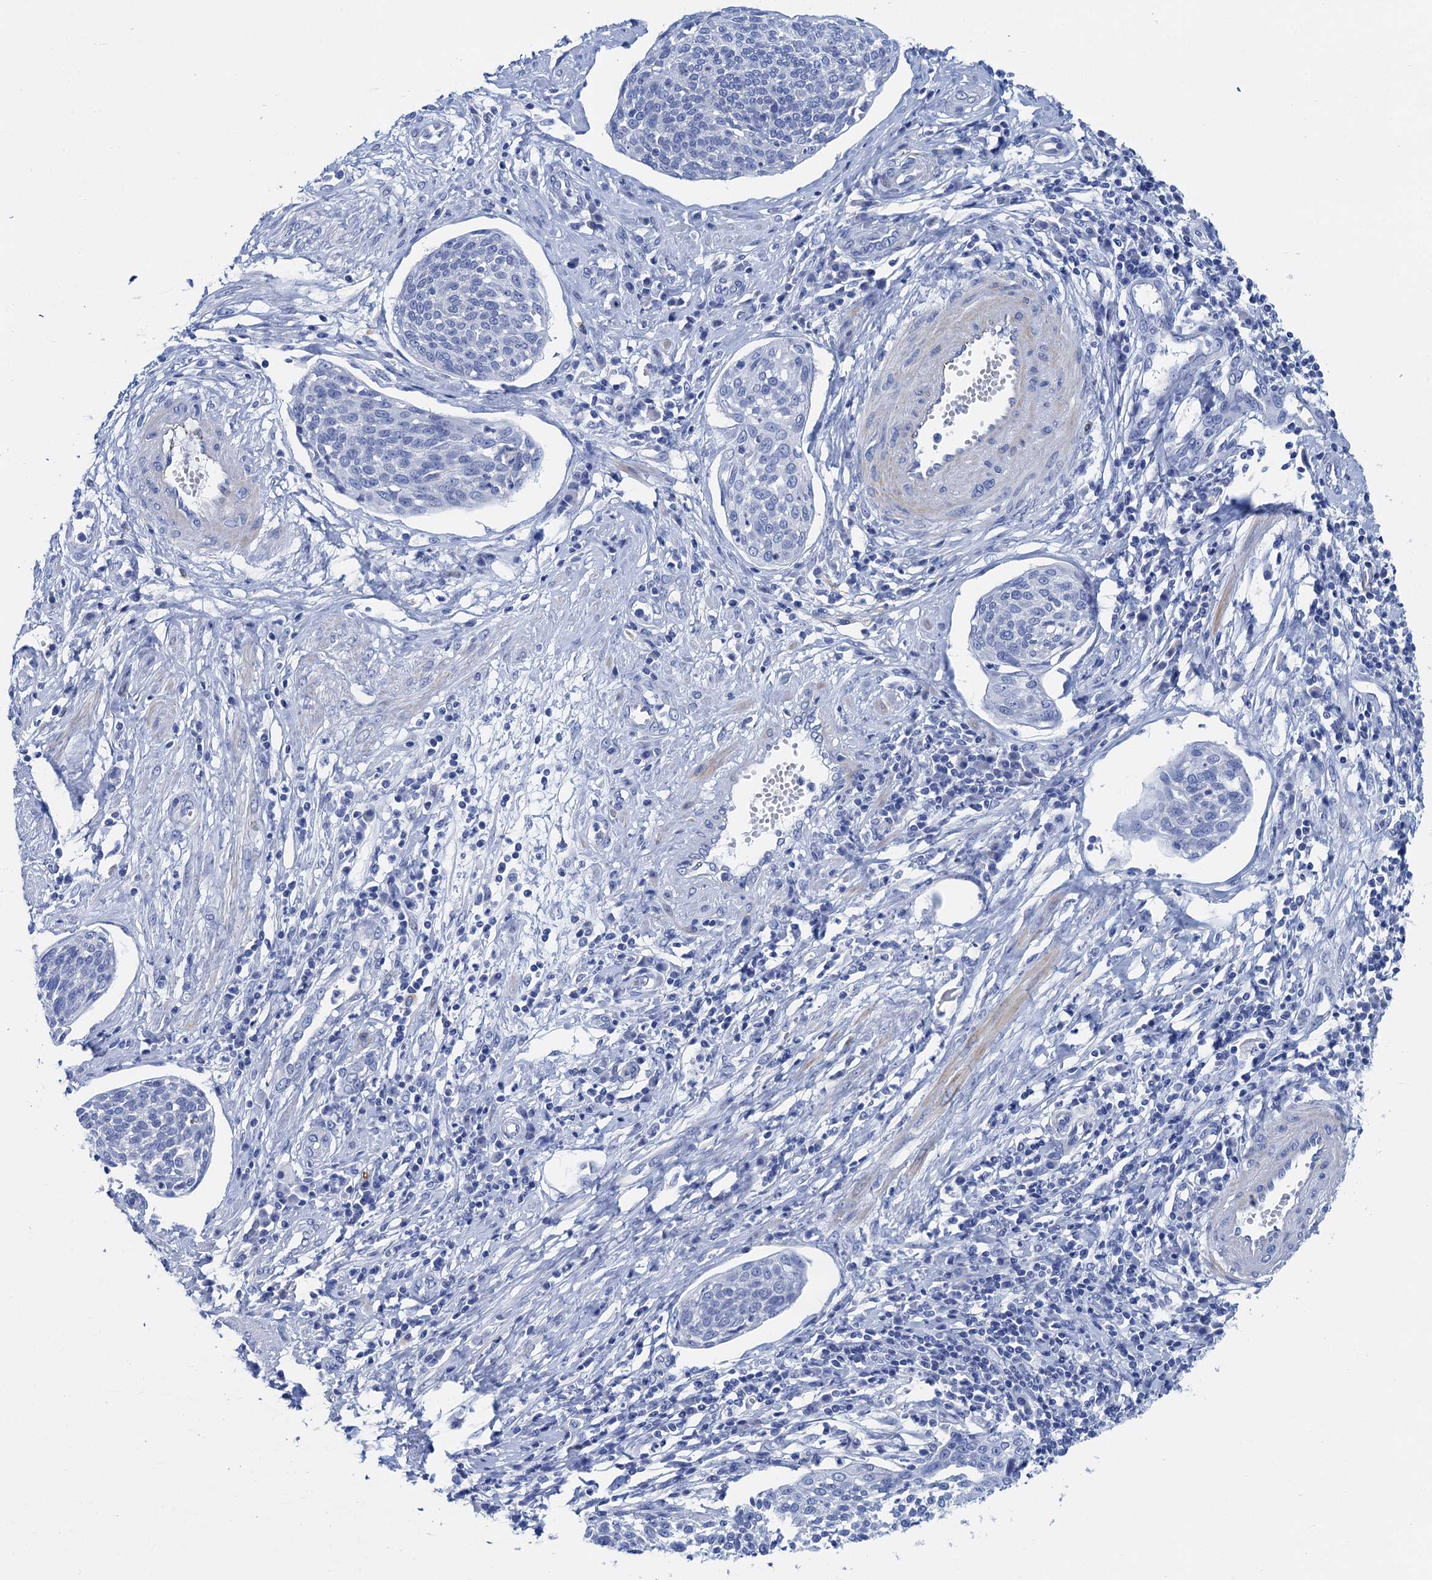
{"staining": {"intensity": "negative", "quantity": "none", "location": "none"}, "tissue": "cervical cancer", "cell_type": "Tumor cells", "image_type": "cancer", "snomed": [{"axis": "morphology", "description": "Squamous cell carcinoma, NOS"}, {"axis": "topography", "description": "Cervix"}], "caption": "A high-resolution image shows immunohistochemistry (IHC) staining of squamous cell carcinoma (cervical), which exhibits no significant positivity in tumor cells.", "gene": "NLRP10", "patient": {"sex": "female", "age": 34}}